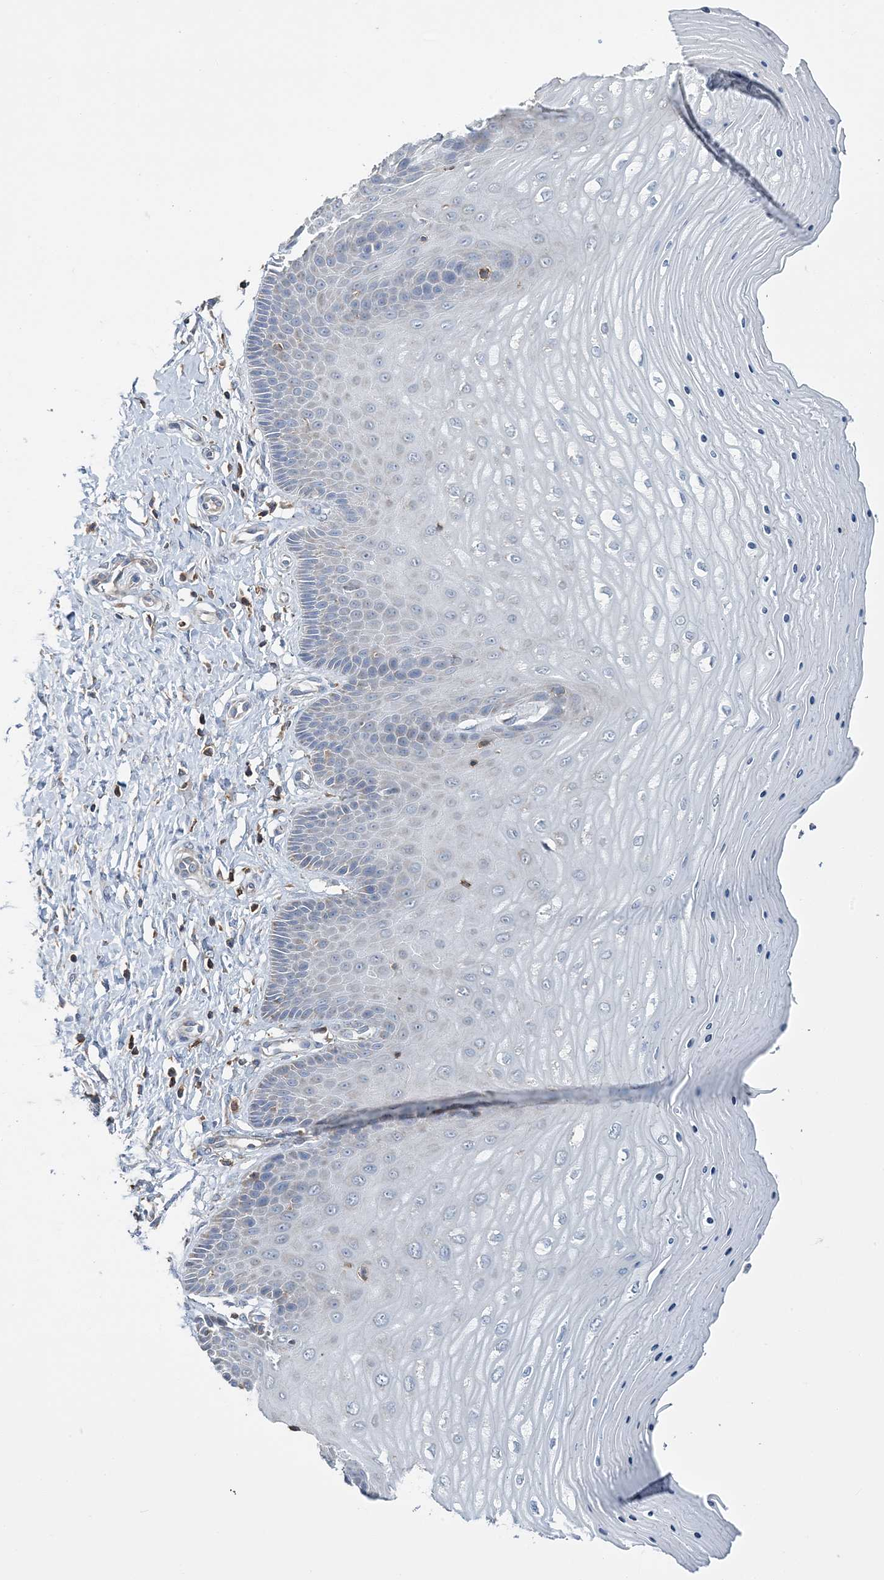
{"staining": {"intensity": "negative", "quantity": "none", "location": "none"}, "tissue": "cervix", "cell_type": "Squamous epithelial cells", "image_type": "normal", "snomed": [{"axis": "morphology", "description": "Normal tissue, NOS"}, {"axis": "topography", "description": "Cervix"}], "caption": "The photomicrograph exhibits no staining of squamous epithelial cells in normal cervix. Brightfield microscopy of IHC stained with DAB (3,3'-diaminobenzidine) (brown) and hematoxylin (blue), captured at high magnification.", "gene": "TMLHE", "patient": {"sex": "female", "age": 55}}